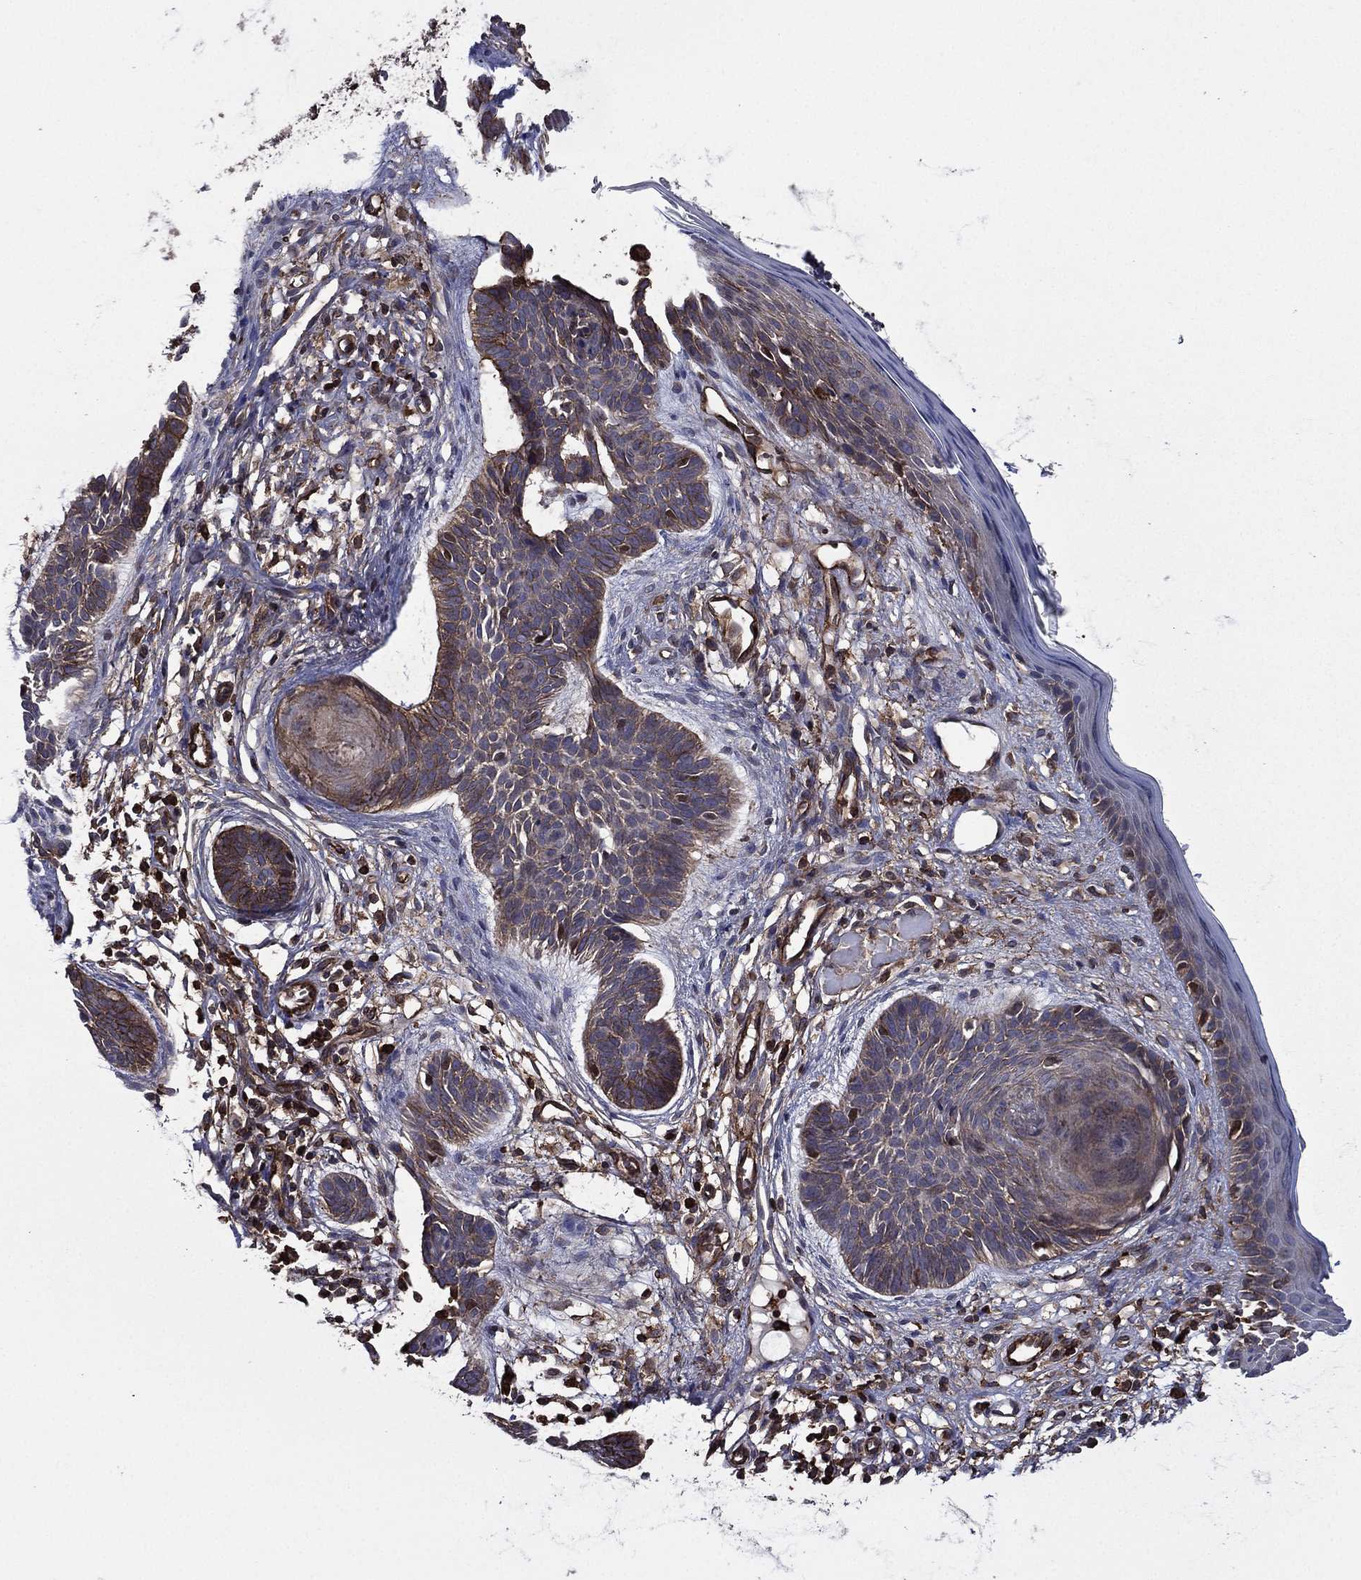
{"staining": {"intensity": "moderate", "quantity": "<25%", "location": "cytoplasmic/membranous"}, "tissue": "skin cancer", "cell_type": "Tumor cells", "image_type": "cancer", "snomed": [{"axis": "morphology", "description": "Basal cell carcinoma"}, {"axis": "topography", "description": "Skin"}], "caption": "Moderate cytoplasmic/membranous positivity is present in about <25% of tumor cells in skin basal cell carcinoma.", "gene": "PLPP3", "patient": {"sex": "male", "age": 85}}